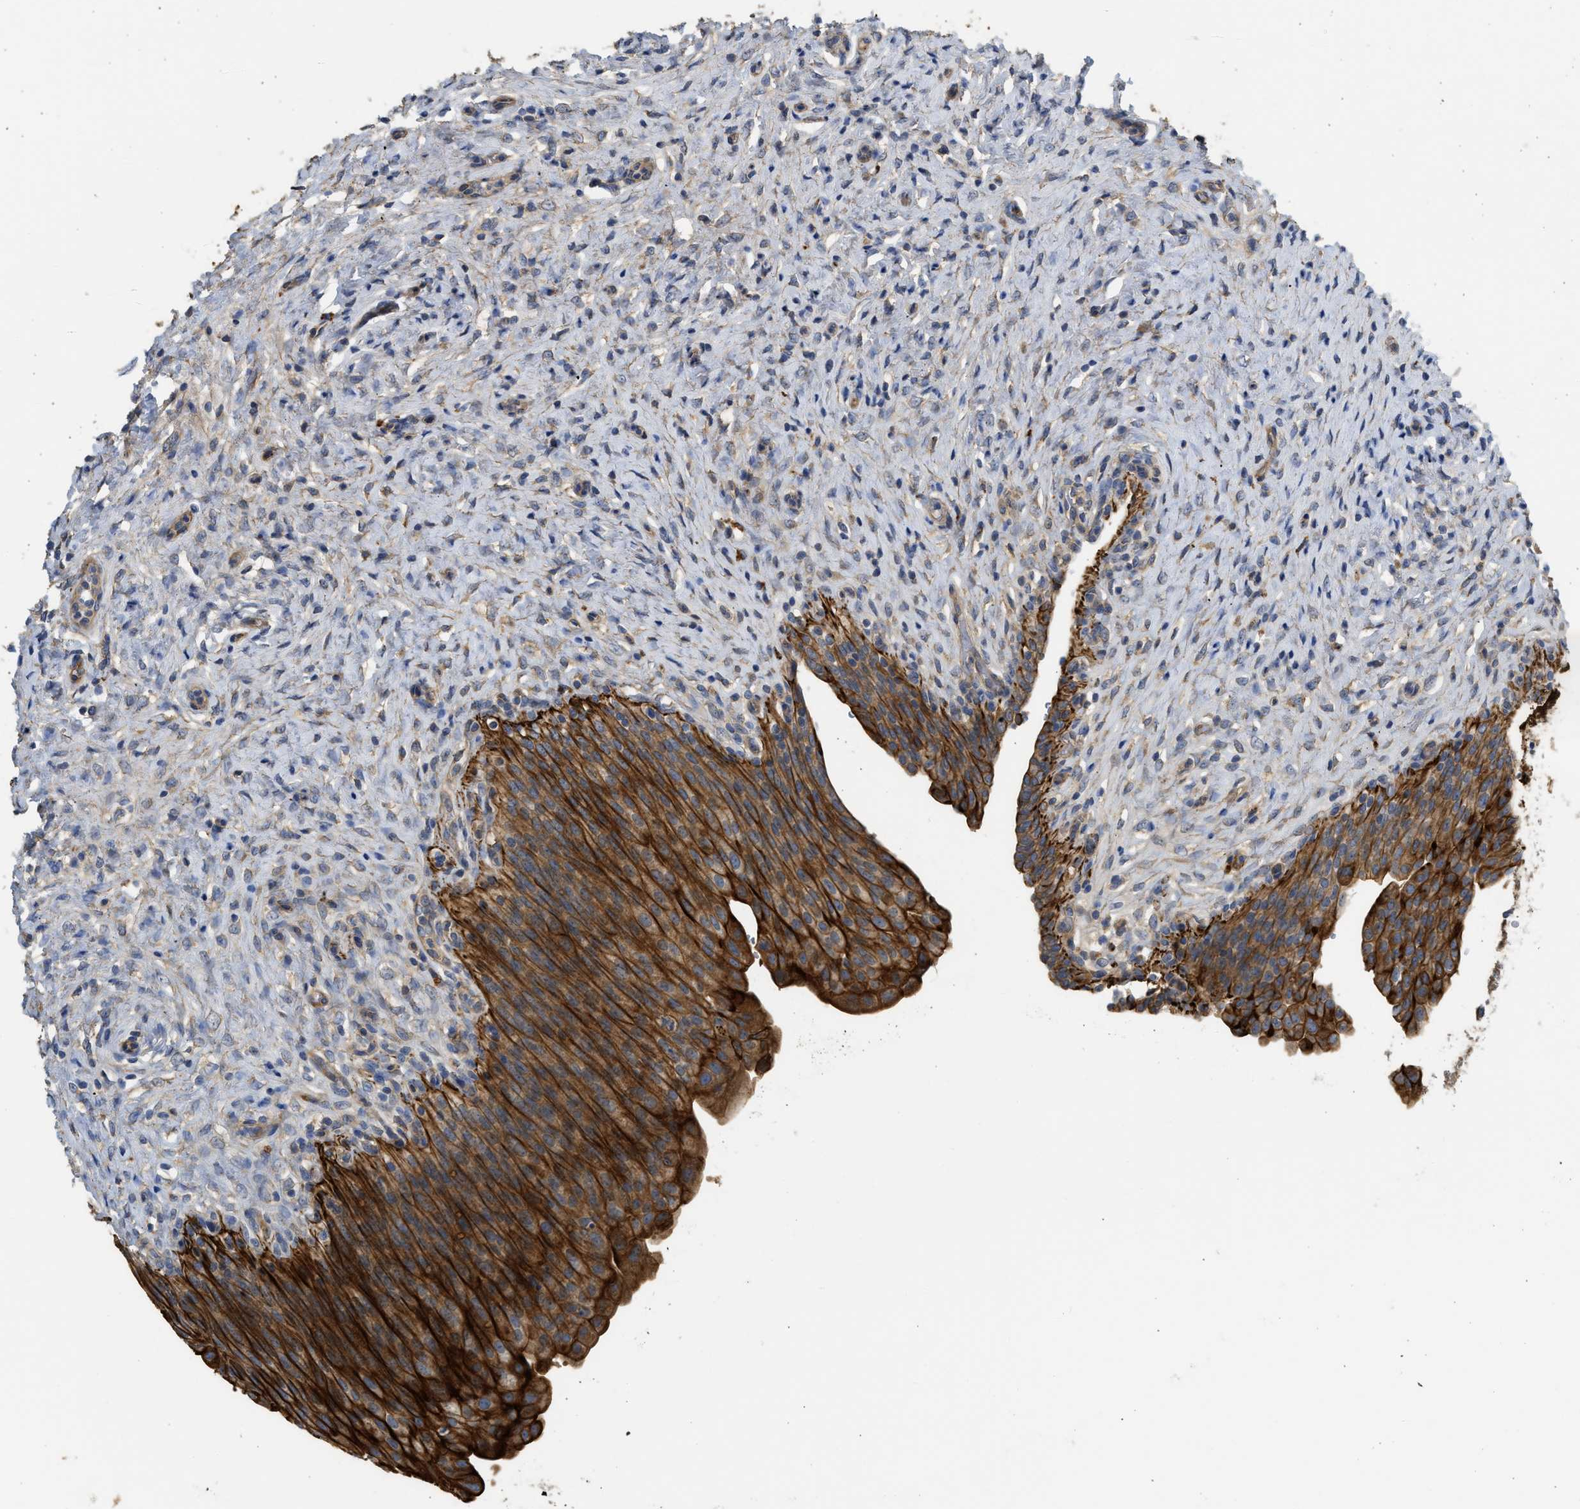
{"staining": {"intensity": "strong", "quantity": ">75%", "location": "cytoplasmic/membranous"}, "tissue": "urinary bladder", "cell_type": "Urothelial cells", "image_type": "normal", "snomed": [{"axis": "morphology", "description": "Urothelial carcinoma, High grade"}, {"axis": "topography", "description": "Urinary bladder"}], "caption": "A high-resolution micrograph shows immunohistochemistry staining of benign urinary bladder, which shows strong cytoplasmic/membranous expression in approximately >75% of urothelial cells.", "gene": "CSRNP2", "patient": {"sex": "male", "age": 46}}